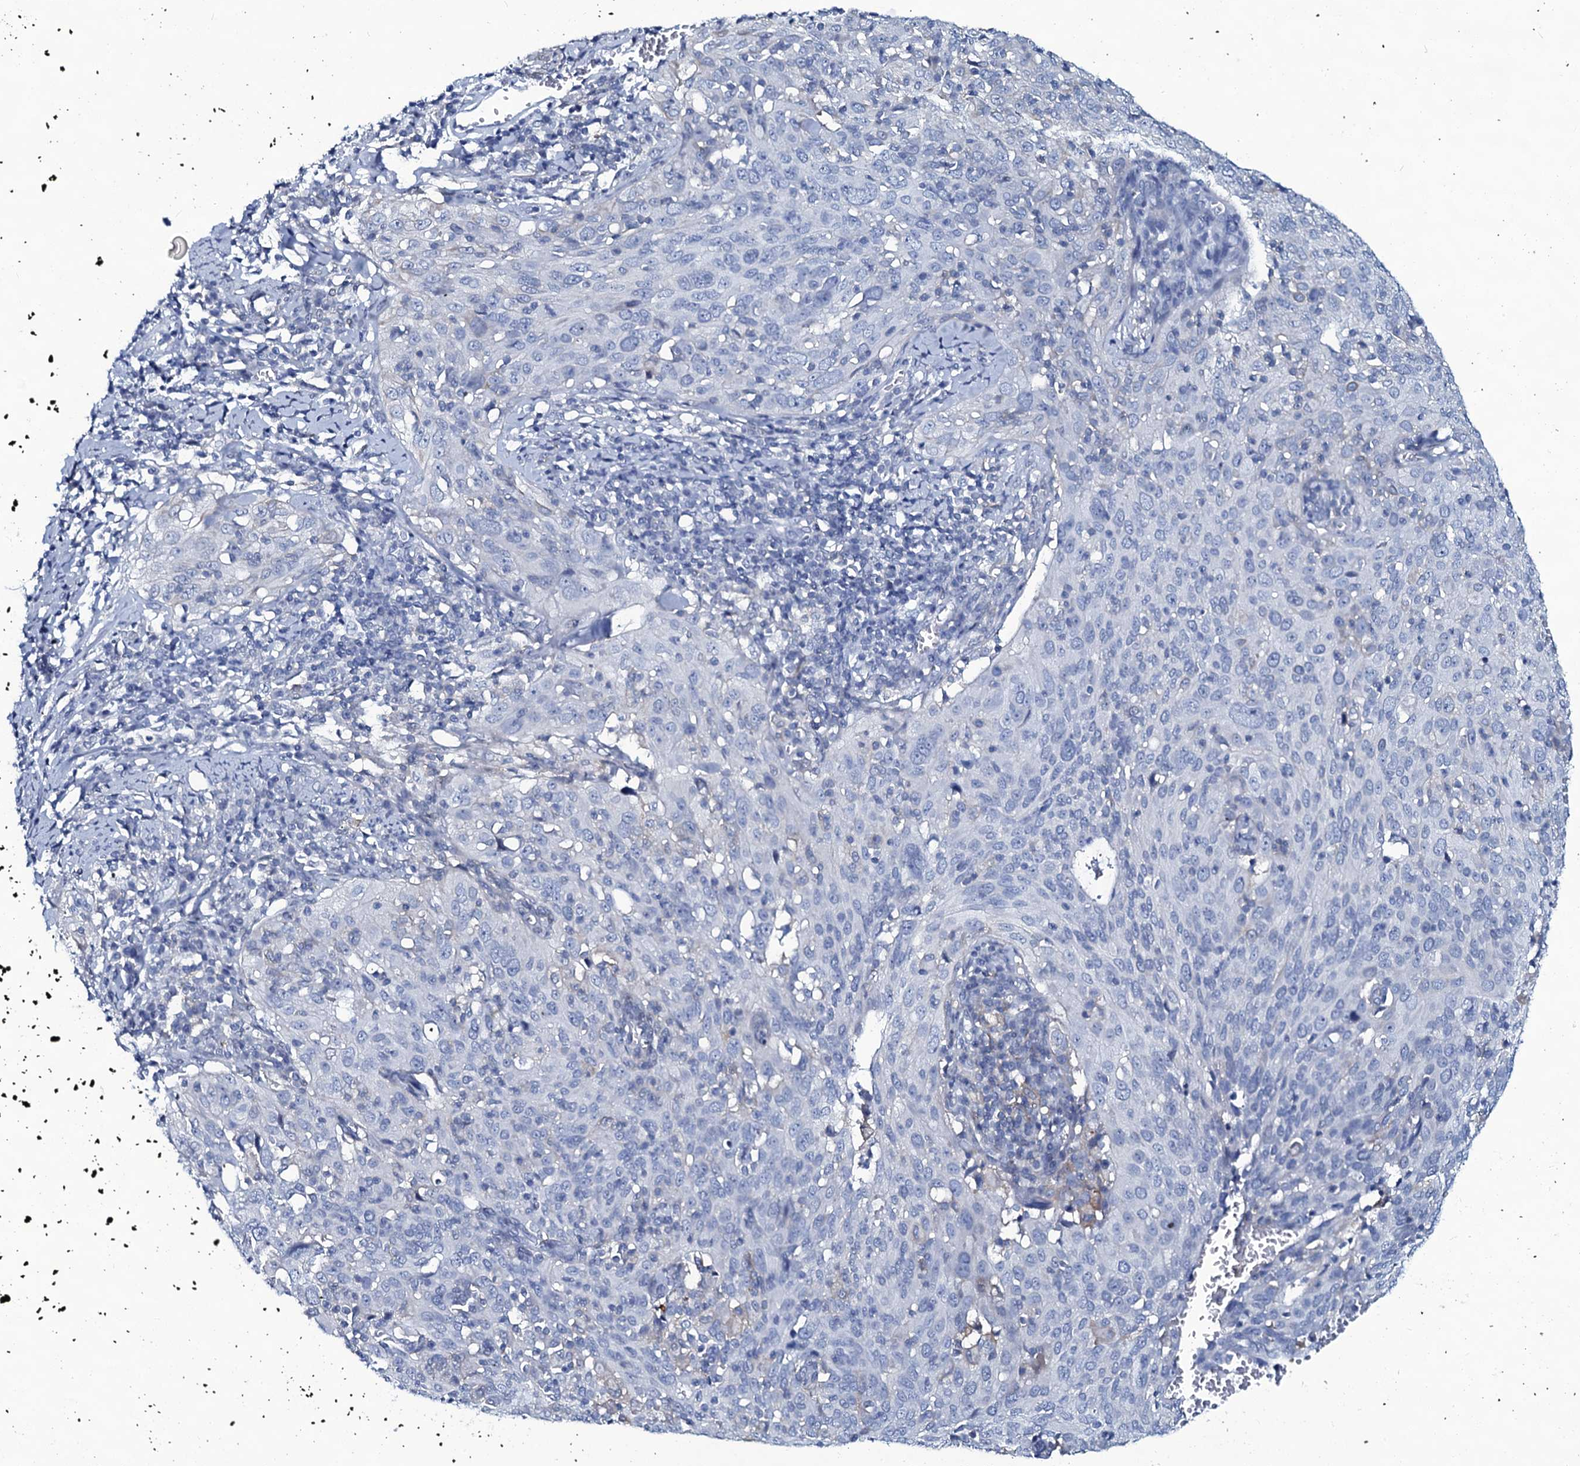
{"staining": {"intensity": "negative", "quantity": "none", "location": "none"}, "tissue": "cervical cancer", "cell_type": "Tumor cells", "image_type": "cancer", "snomed": [{"axis": "morphology", "description": "Squamous cell carcinoma, NOS"}, {"axis": "topography", "description": "Cervix"}], "caption": "Immunohistochemical staining of human squamous cell carcinoma (cervical) reveals no significant positivity in tumor cells.", "gene": "SLC4A7", "patient": {"sex": "female", "age": 31}}